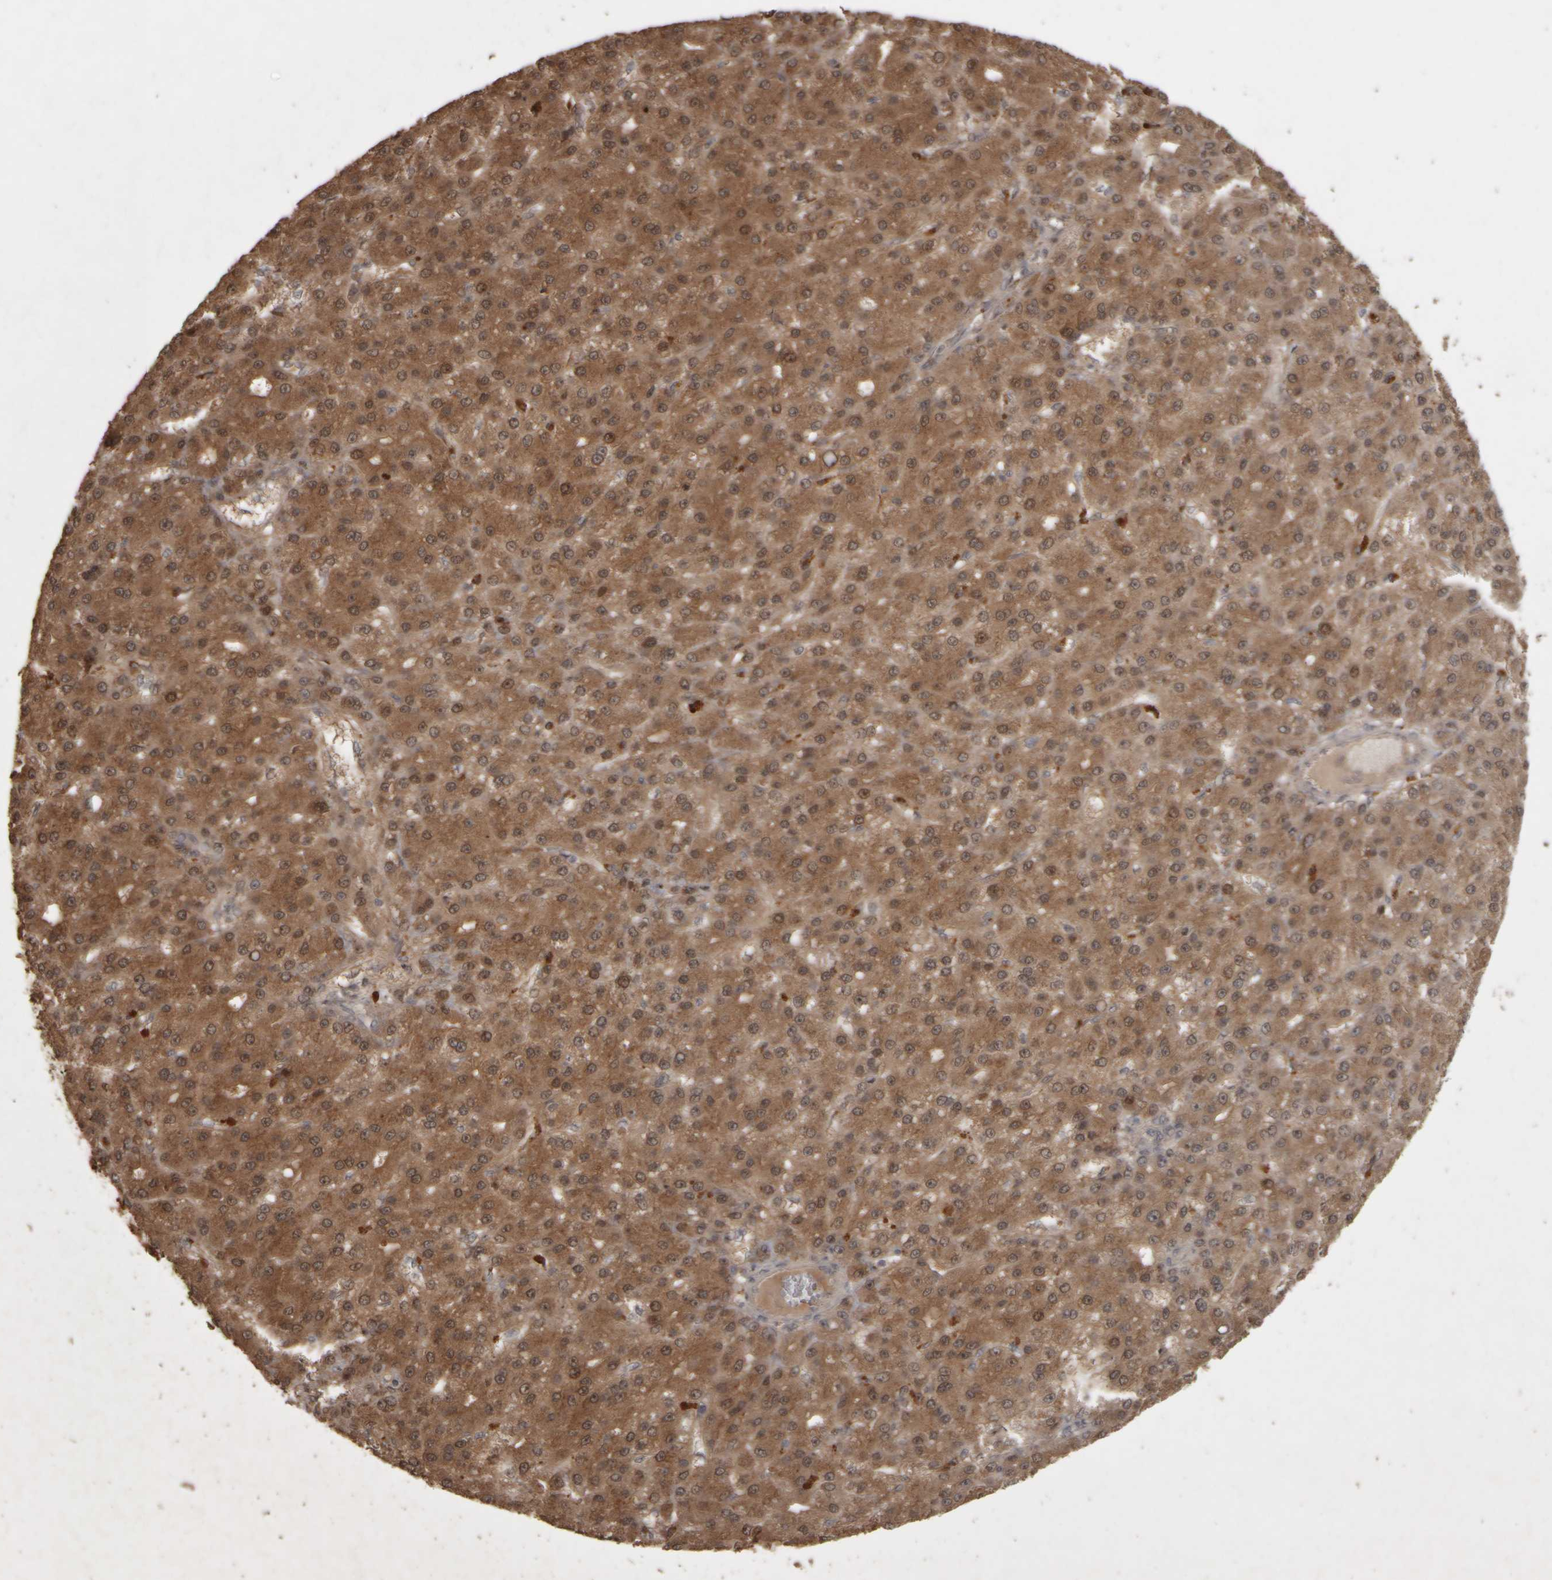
{"staining": {"intensity": "moderate", "quantity": ">75%", "location": "cytoplasmic/membranous,nuclear"}, "tissue": "liver cancer", "cell_type": "Tumor cells", "image_type": "cancer", "snomed": [{"axis": "morphology", "description": "Carcinoma, Hepatocellular, NOS"}, {"axis": "topography", "description": "Liver"}], "caption": "Hepatocellular carcinoma (liver) was stained to show a protein in brown. There is medium levels of moderate cytoplasmic/membranous and nuclear staining in approximately >75% of tumor cells.", "gene": "ACO1", "patient": {"sex": "male", "age": 67}}